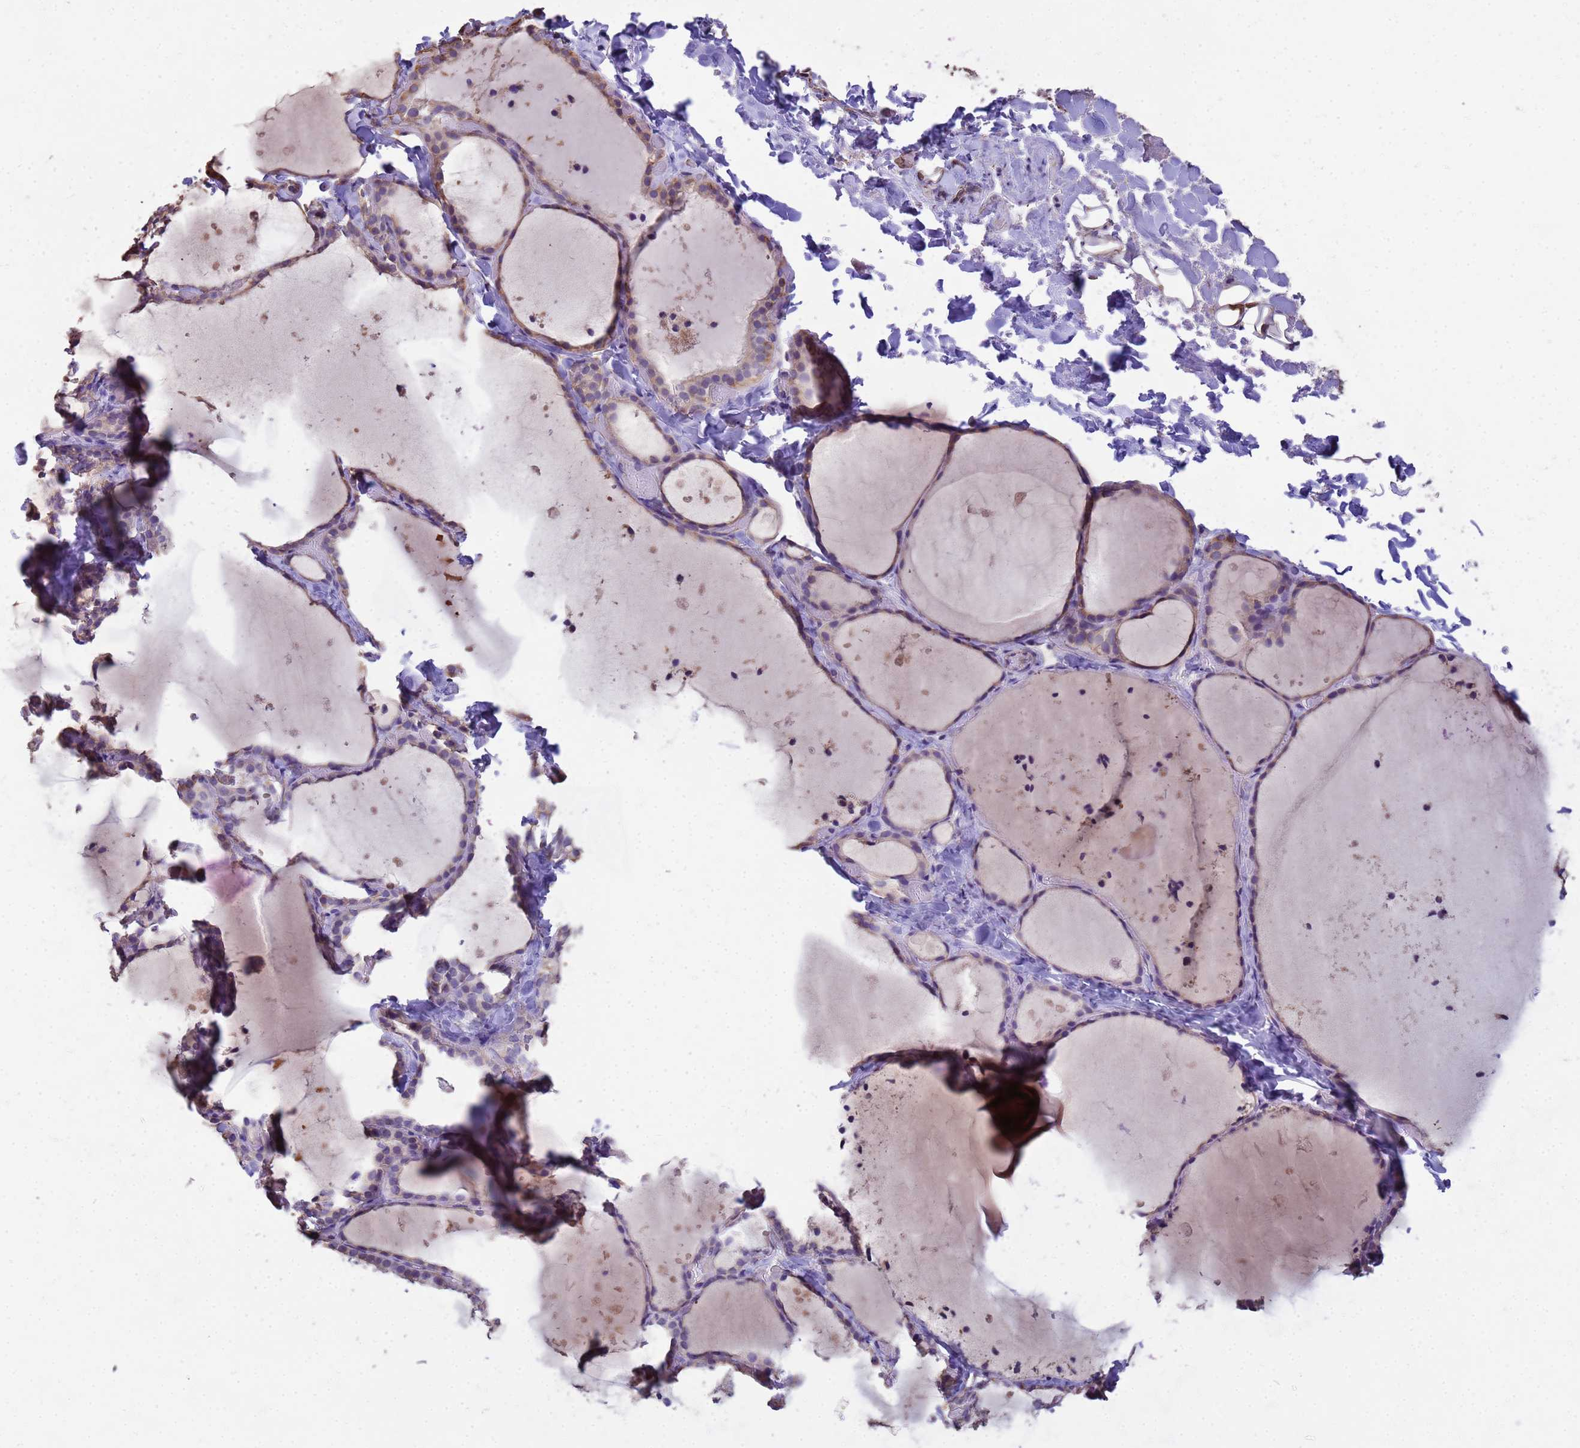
{"staining": {"intensity": "weak", "quantity": "<25%", "location": "cytoplasmic/membranous"}, "tissue": "thyroid gland", "cell_type": "Glandular cells", "image_type": "normal", "snomed": [{"axis": "morphology", "description": "Normal tissue, NOS"}, {"axis": "topography", "description": "Thyroid gland"}], "caption": "This image is of unremarkable thyroid gland stained with IHC to label a protein in brown with the nuclei are counter-stained blue. There is no positivity in glandular cells. (IHC, brightfield microscopy, high magnification).", "gene": "TCEAL3", "patient": {"sex": "female", "age": 44}}